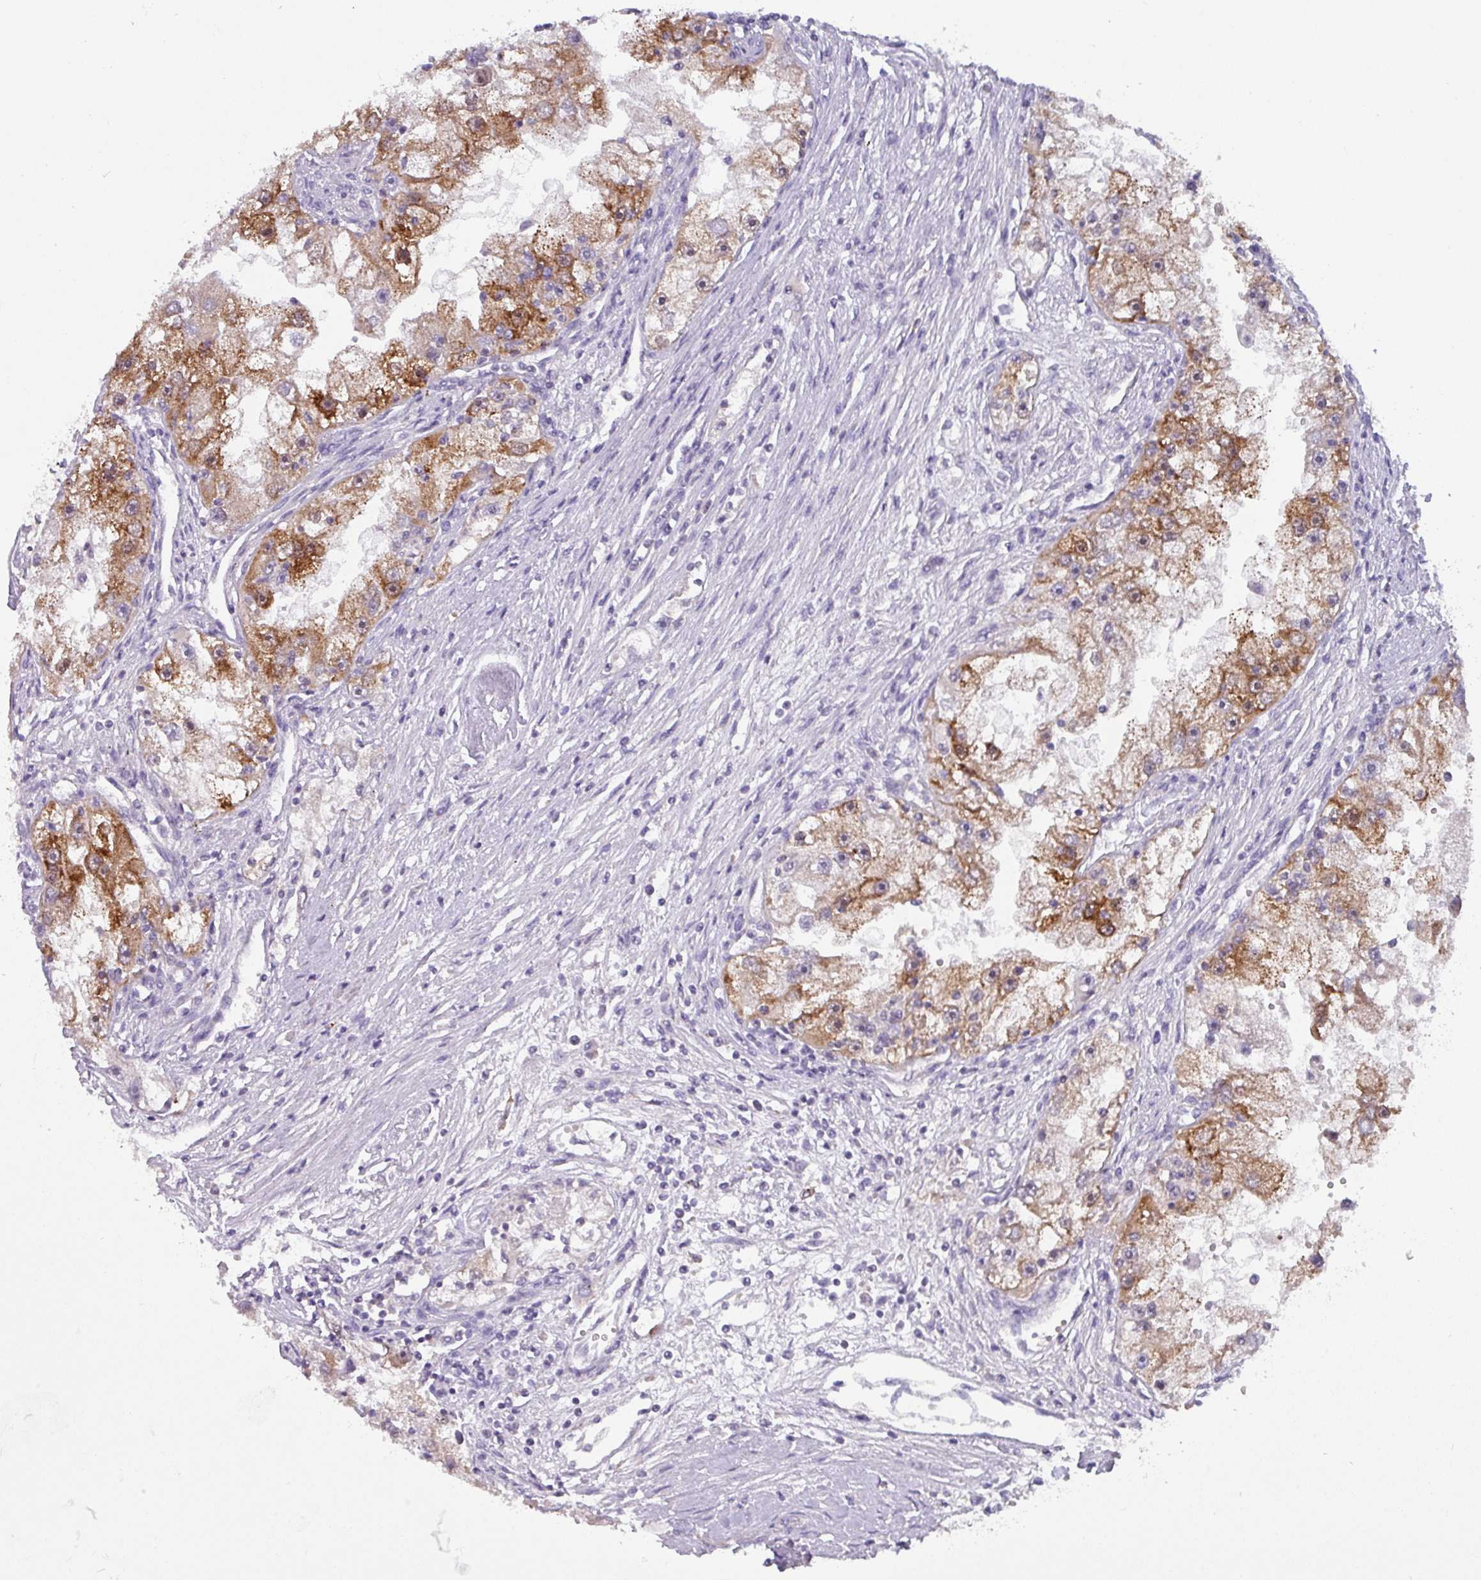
{"staining": {"intensity": "moderate", "quantity": ">75%", "location": "cytoplasmic/membranous"}, "tissue": "renal cancer", "cell_type": "Tumor cells", "image_type": "cancer", "snomed": [{"axis": "morphology", "description": "Adenocarcinoma, NOS"}, {"axis": "topography", "description": "Kidney"}], "caption": "IHC (DAB (3,3'-diaminobenzidine)) staining of adenocarcinoma (renal) shows moderate cytoplasmic/membranous protein staining in approximately >75% of tumor cells. The staining was performed using DAB (3,3'-diaminobenzidine), with brown indicating positive protein expression. Nuclei are stained blue with hematoxylin.", "gene": "DCAF12L2", "patient": {"sex": "male", "age": 63}}